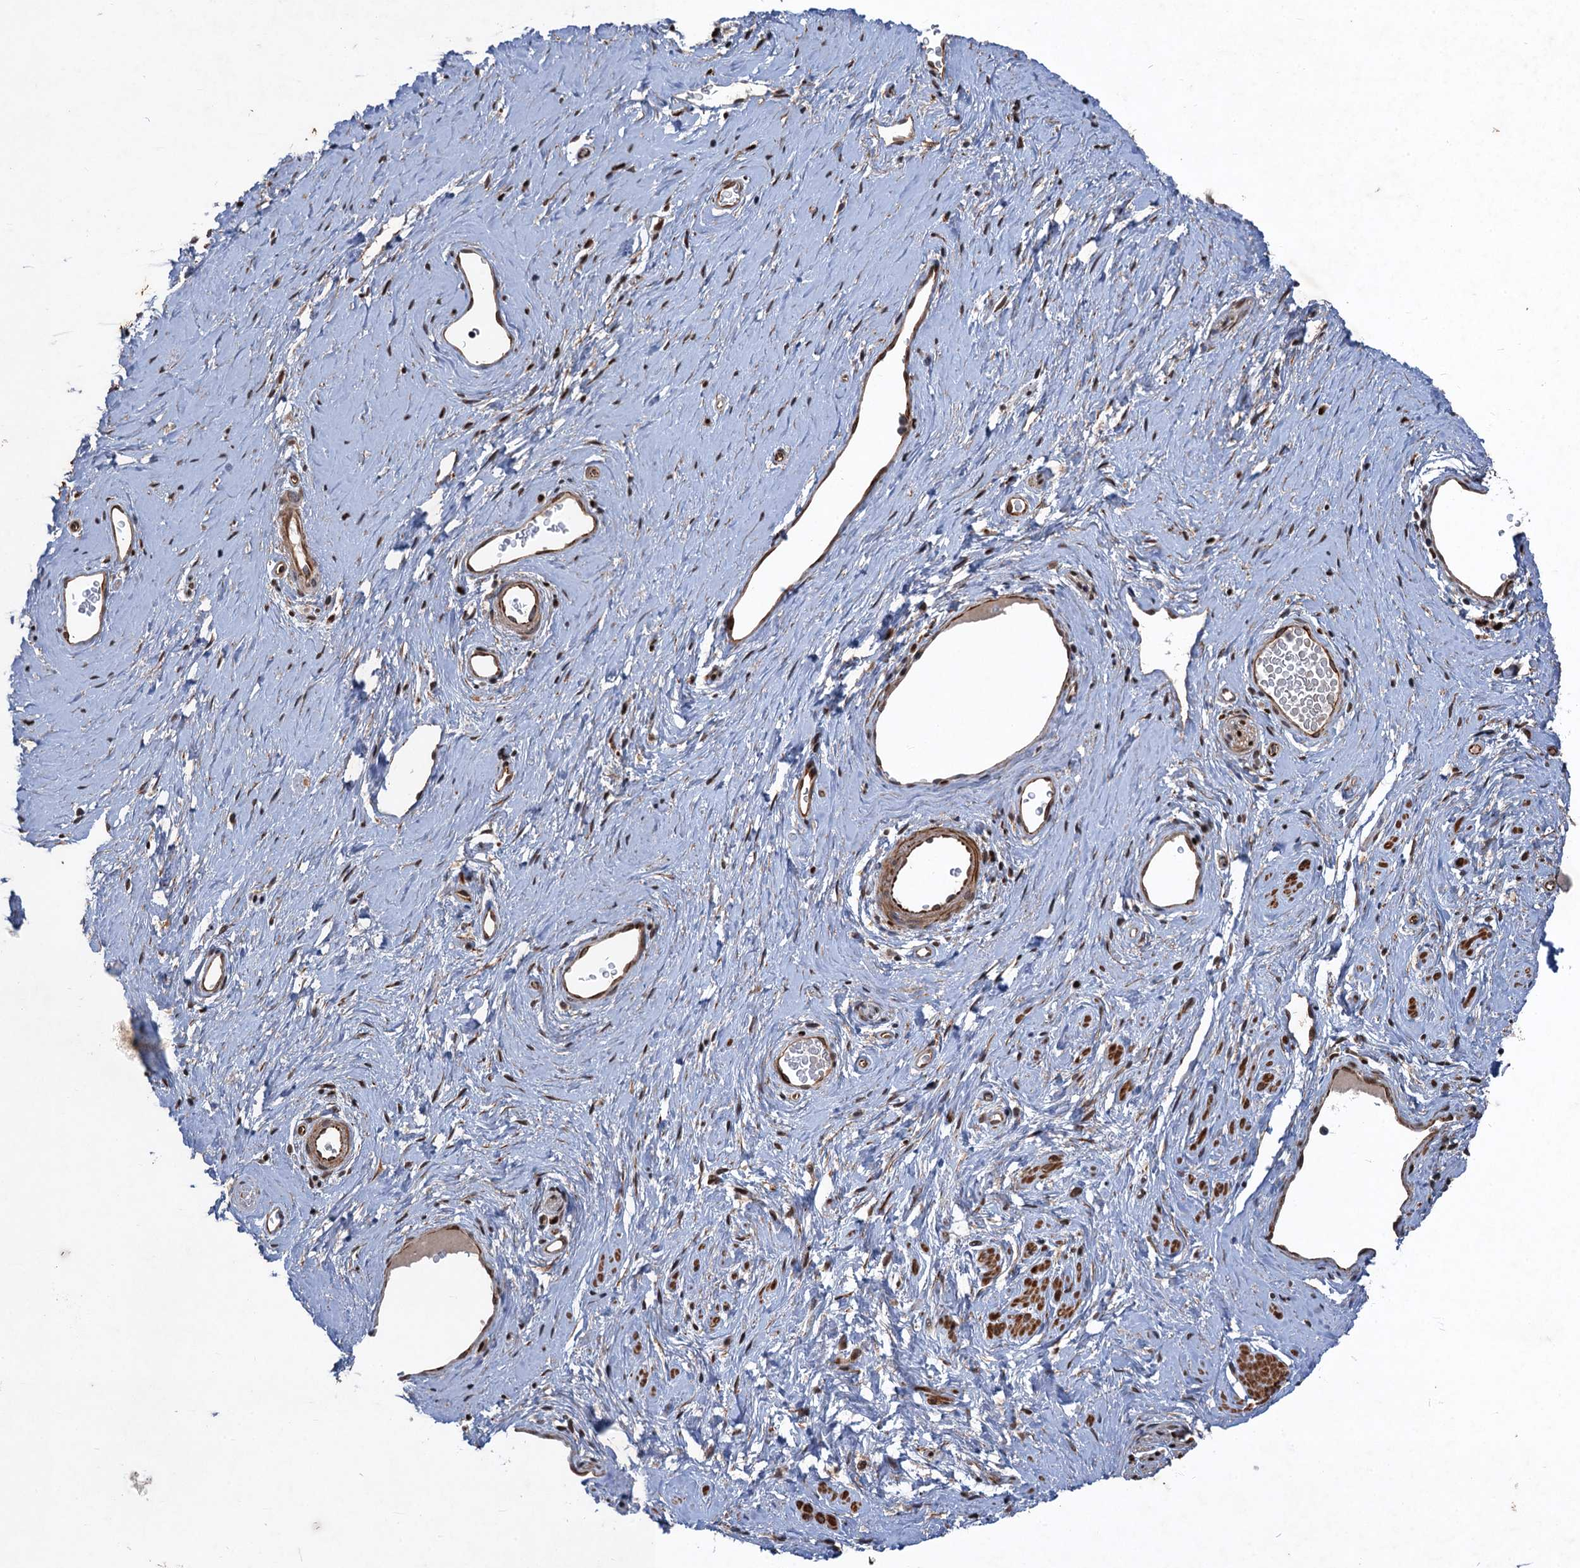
{"staining": {"intensity": "moderate", "quantity": "25%-75%", "location": "cytoplasmic/membranous,nuclear"}, "tissue": "adipose tissue", "cell_type": "Adipocytes", "image_type": "normal", "snomed": [{"axis": "morphology", "description": "Normal tissue, NOS"}, {"axis": "morphology", "description": "Adenocarcinoma, NOS"}, {"axis": "topography", "description": "Rectum"}, {"axis": "topography", "description": "Vagina"}, {"axis": "topography", "description": "Peripheral nerve tissue"}], "caption": "Immunohistochemical staining of benign adipose tissue exhibits 25%-75% levels of moderate cytoplasmic/membranous,nuclear protein expression in about 25%-75% of adipocytes.", "gene": "TTC31", "patient": {"sex": "female", "age": 71}}